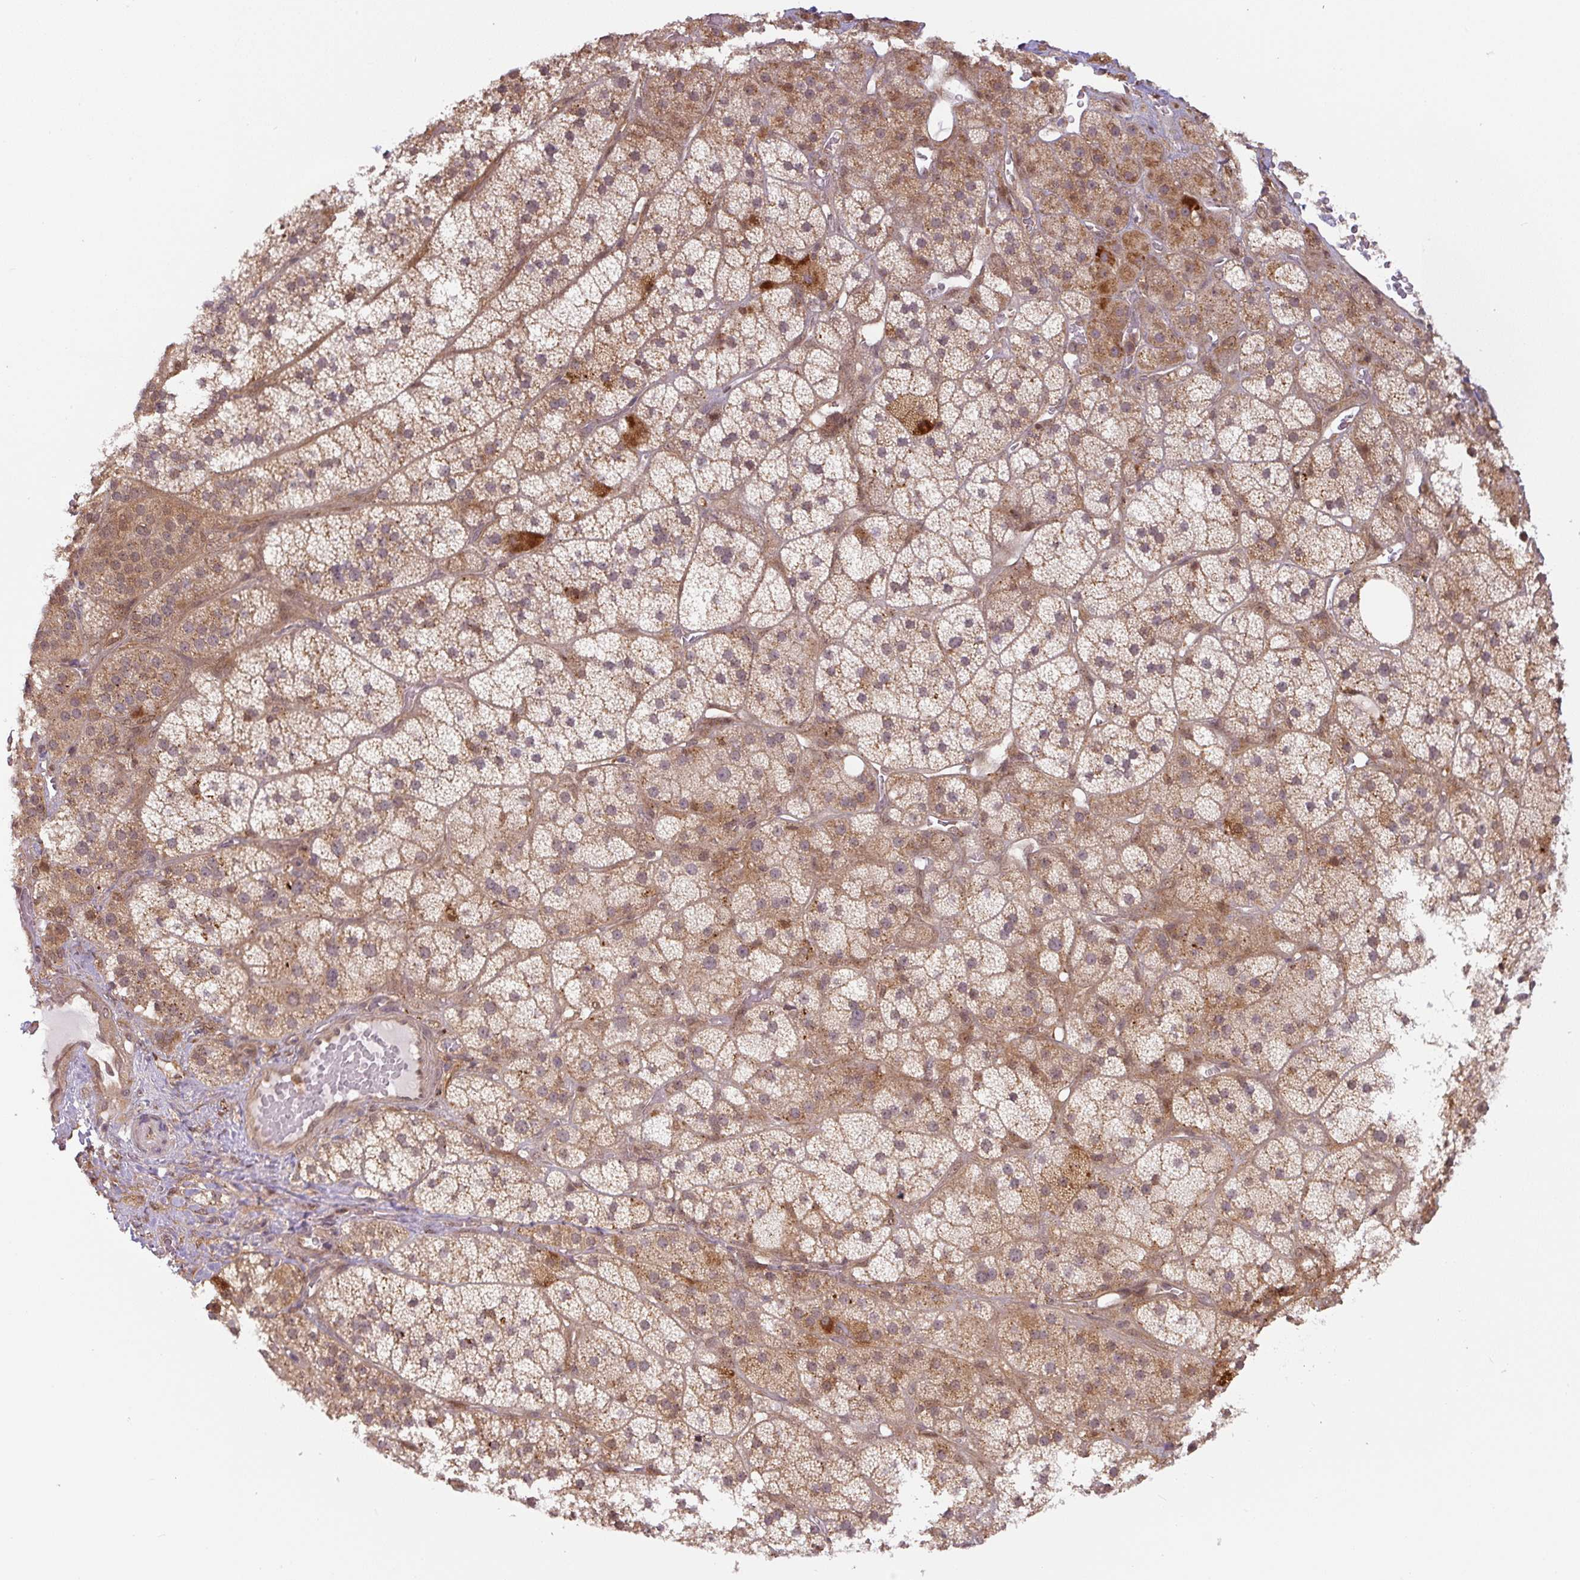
{"staining": {"intensity": "strong", "quantity": "25%-75%", "location": "cytoplasmic/membranous"}, "tissue": "adrenal gland", "cell_type": "Glandular cells", "image_type": "normal", "snomed": [{"axis": "morphology", "description": "Normal tissue, NOS"}, {"axis": "topography", "description": "Adrenal gland"}], "caption": "A brown stain labels strong cytoplasmic/membranous staining of a protein in glandular cells of normal adrenal gland.", "gene": "ZSWIM7", "patient": {"sex": "male", "age": 57}}